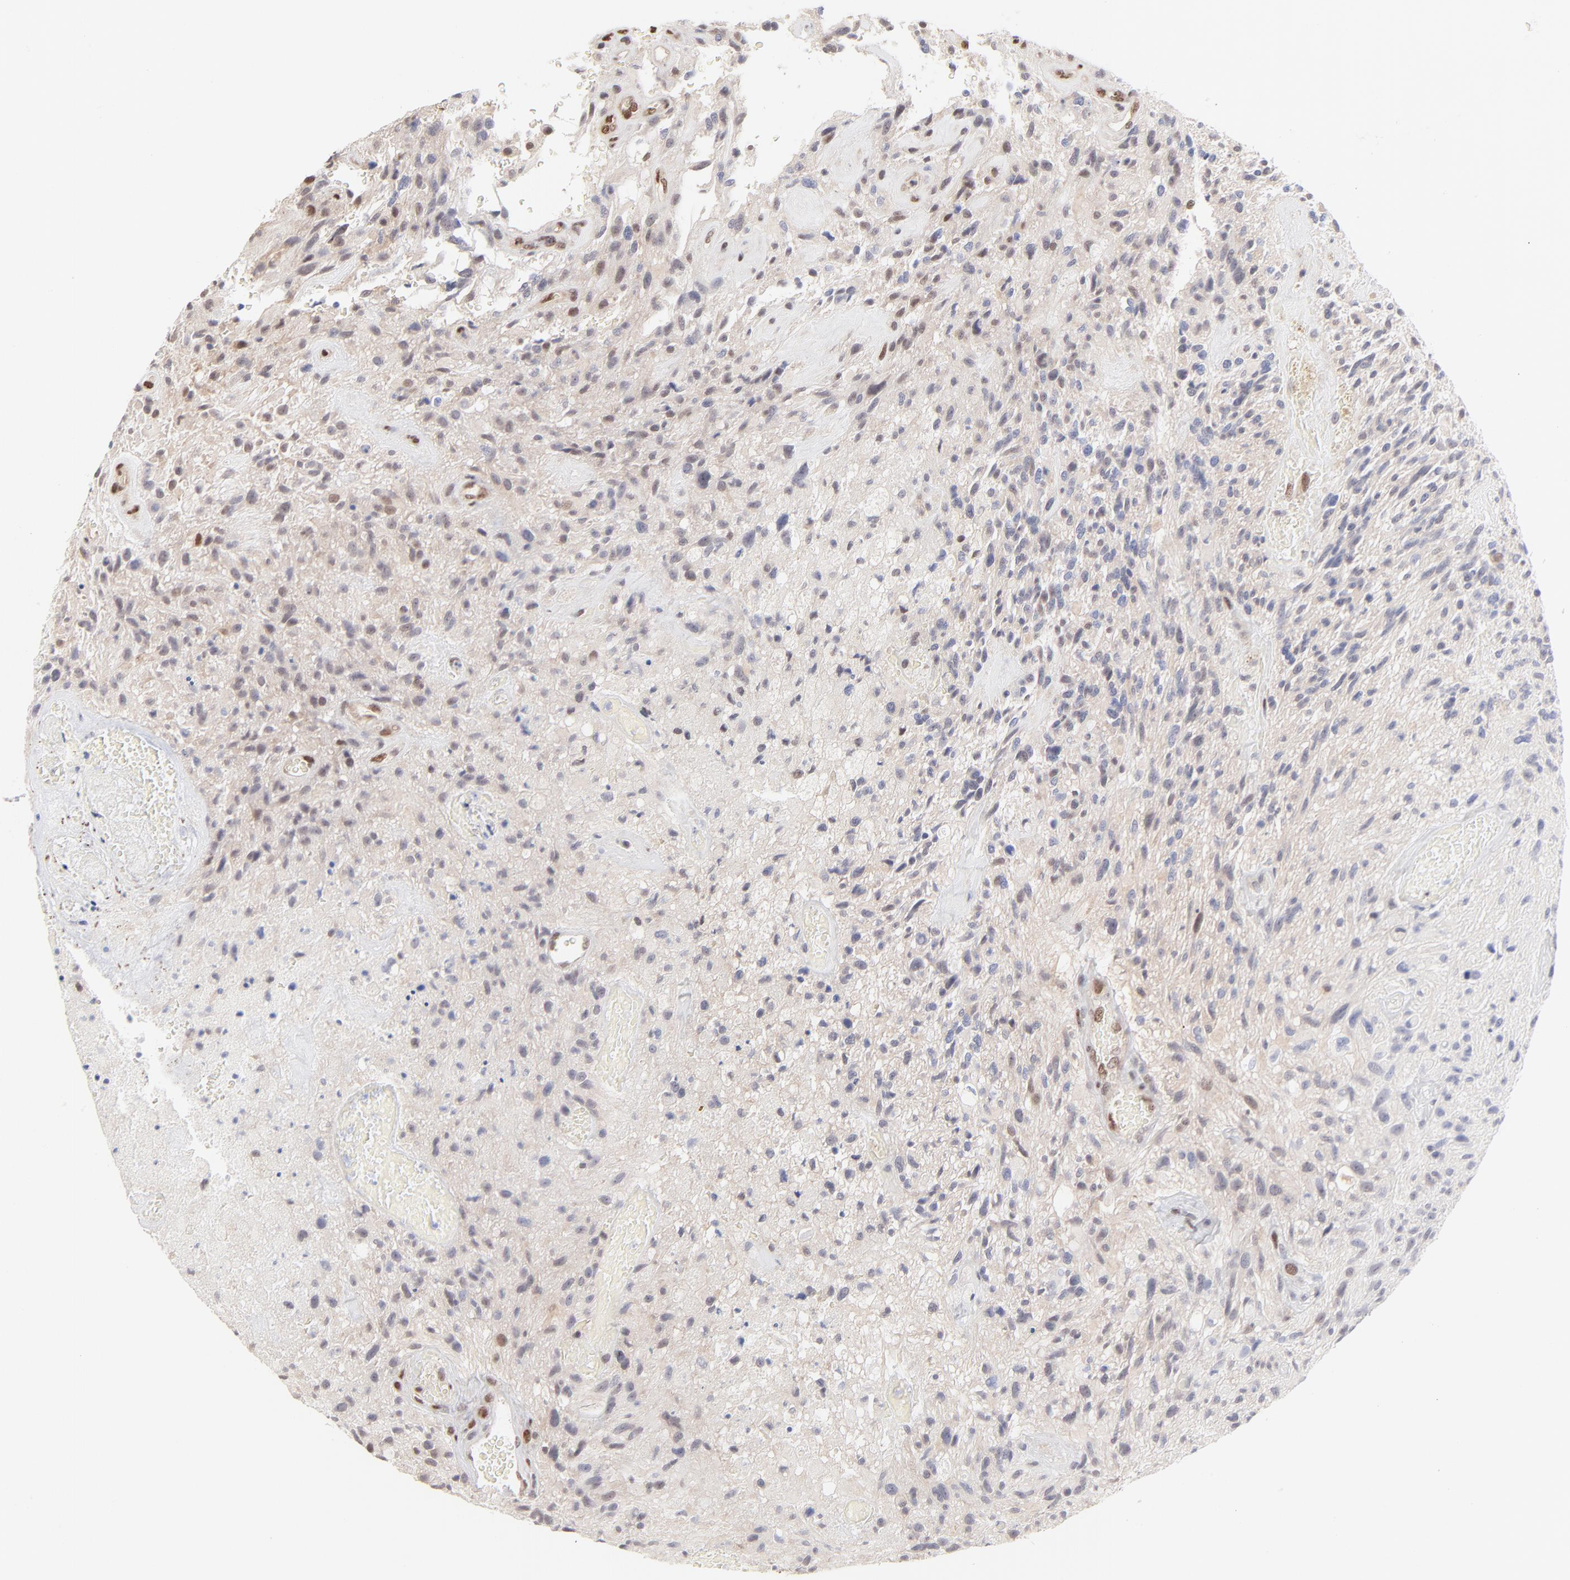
{"staining": {"intensity": "moderate", "quantity": "<25%", "location": "nuclear"}, "tissue": "glioma", "cell_type": "Tumor cells", "image_type": "cancer", "snomed": [{"axis": "morphology", "description": "Normal tissue, NOS"}, {"axis": "morphology", "description": "Glioma, malignant, High grade"}, {"axis": "topography", "description": "Cerebral cortex"}], "caption": "This is a photomicrograph of immunohistochemistry staining of glioma, which shows moderate expression in the nuclear of tumor cells.", "gene": "STAT3", "patient": {"sex": "male", "age": 75}}